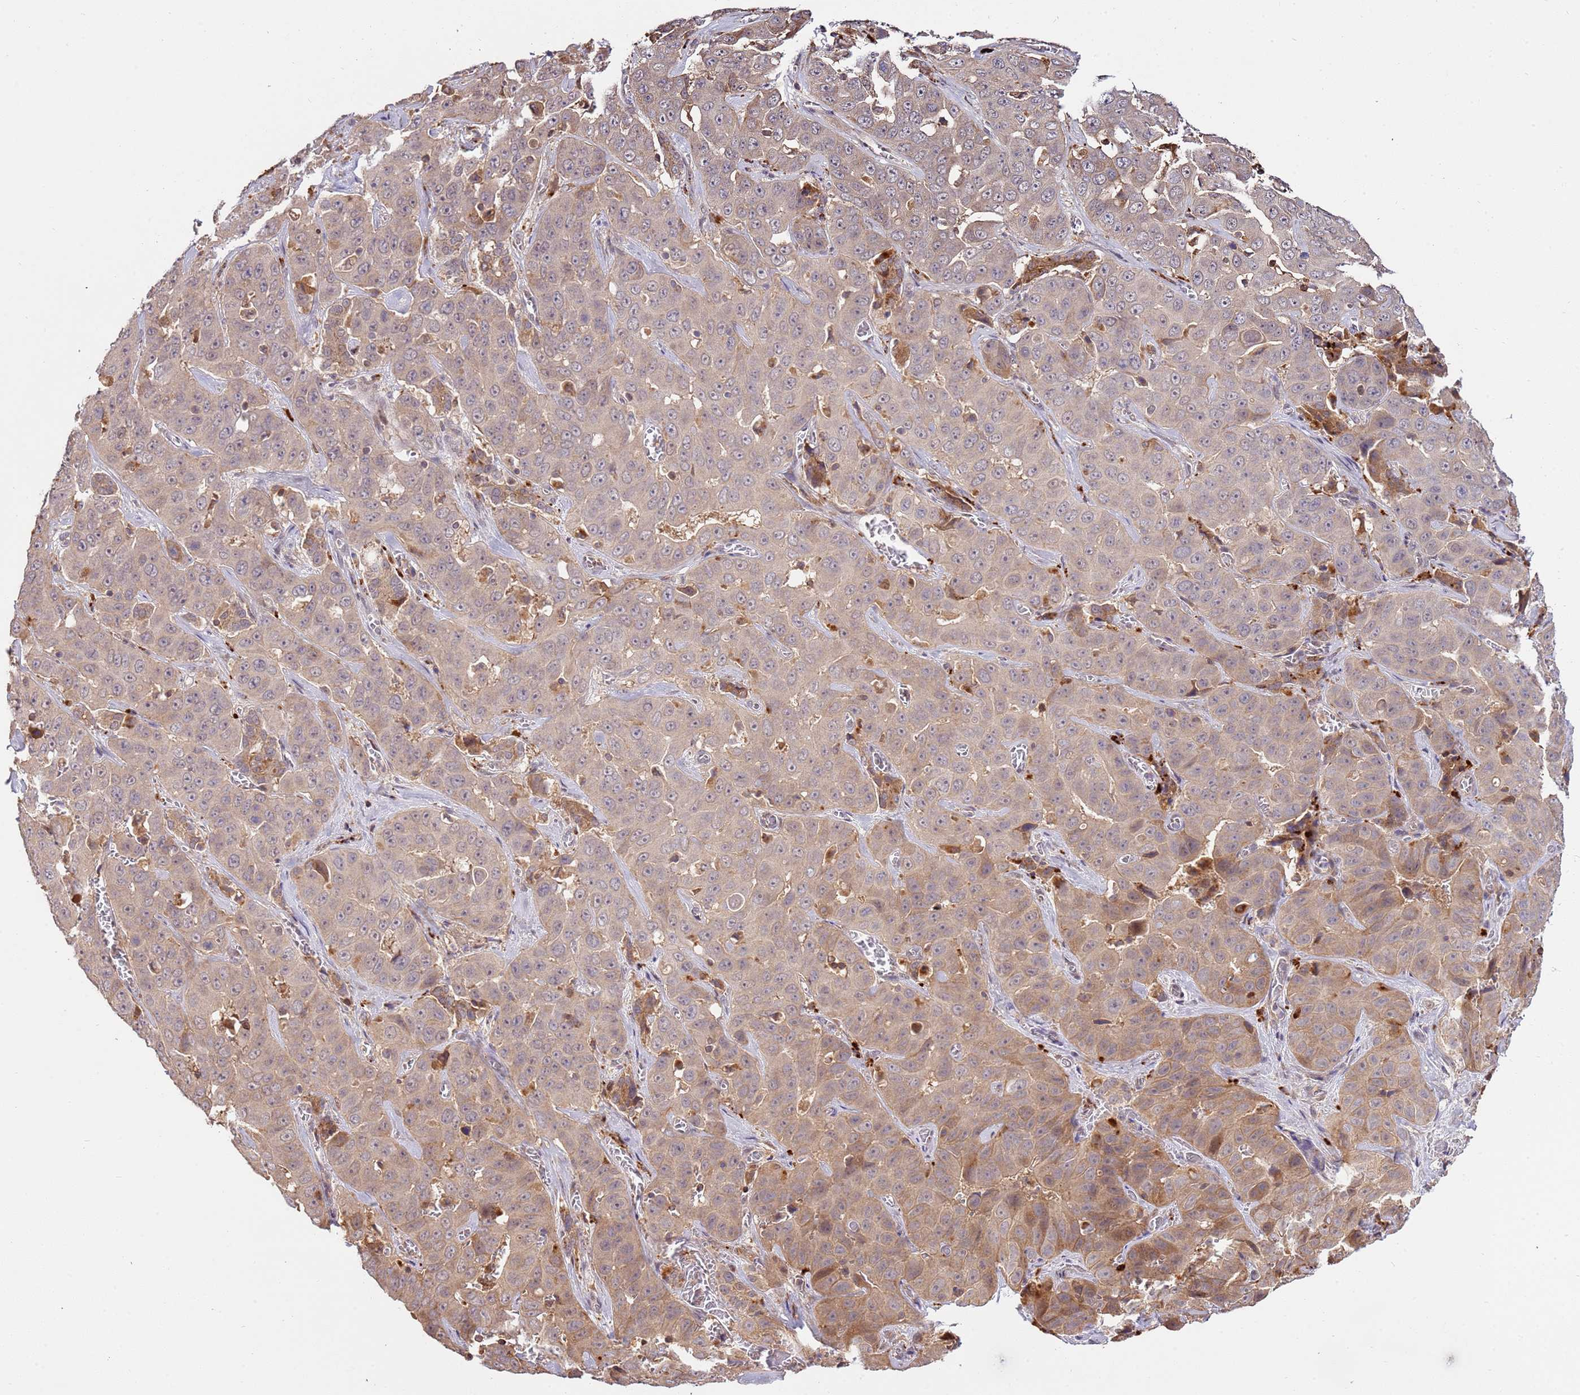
{"staining": {"intensity": "moderate", "quantity": "<25%", "location": "cytoplasmic/membranous"}, "tissue": "liver cancer", "cell_type": "Tumor cells", "image_type": "cancer", "snomed": [{"axis": "morphology", "description": "Cholangiocarcinoma"}, {"axis": "topography", "description": "Liver"}], "caption": "Immunohistochemical staining of liver cancer (cholangiocarcinoma) displays moderate cytoplasmic/membranous protein expression in approximately <25% of tumor cells.", "gene": "ZNF624", "patient": {"sex": "female", "age": 52}}